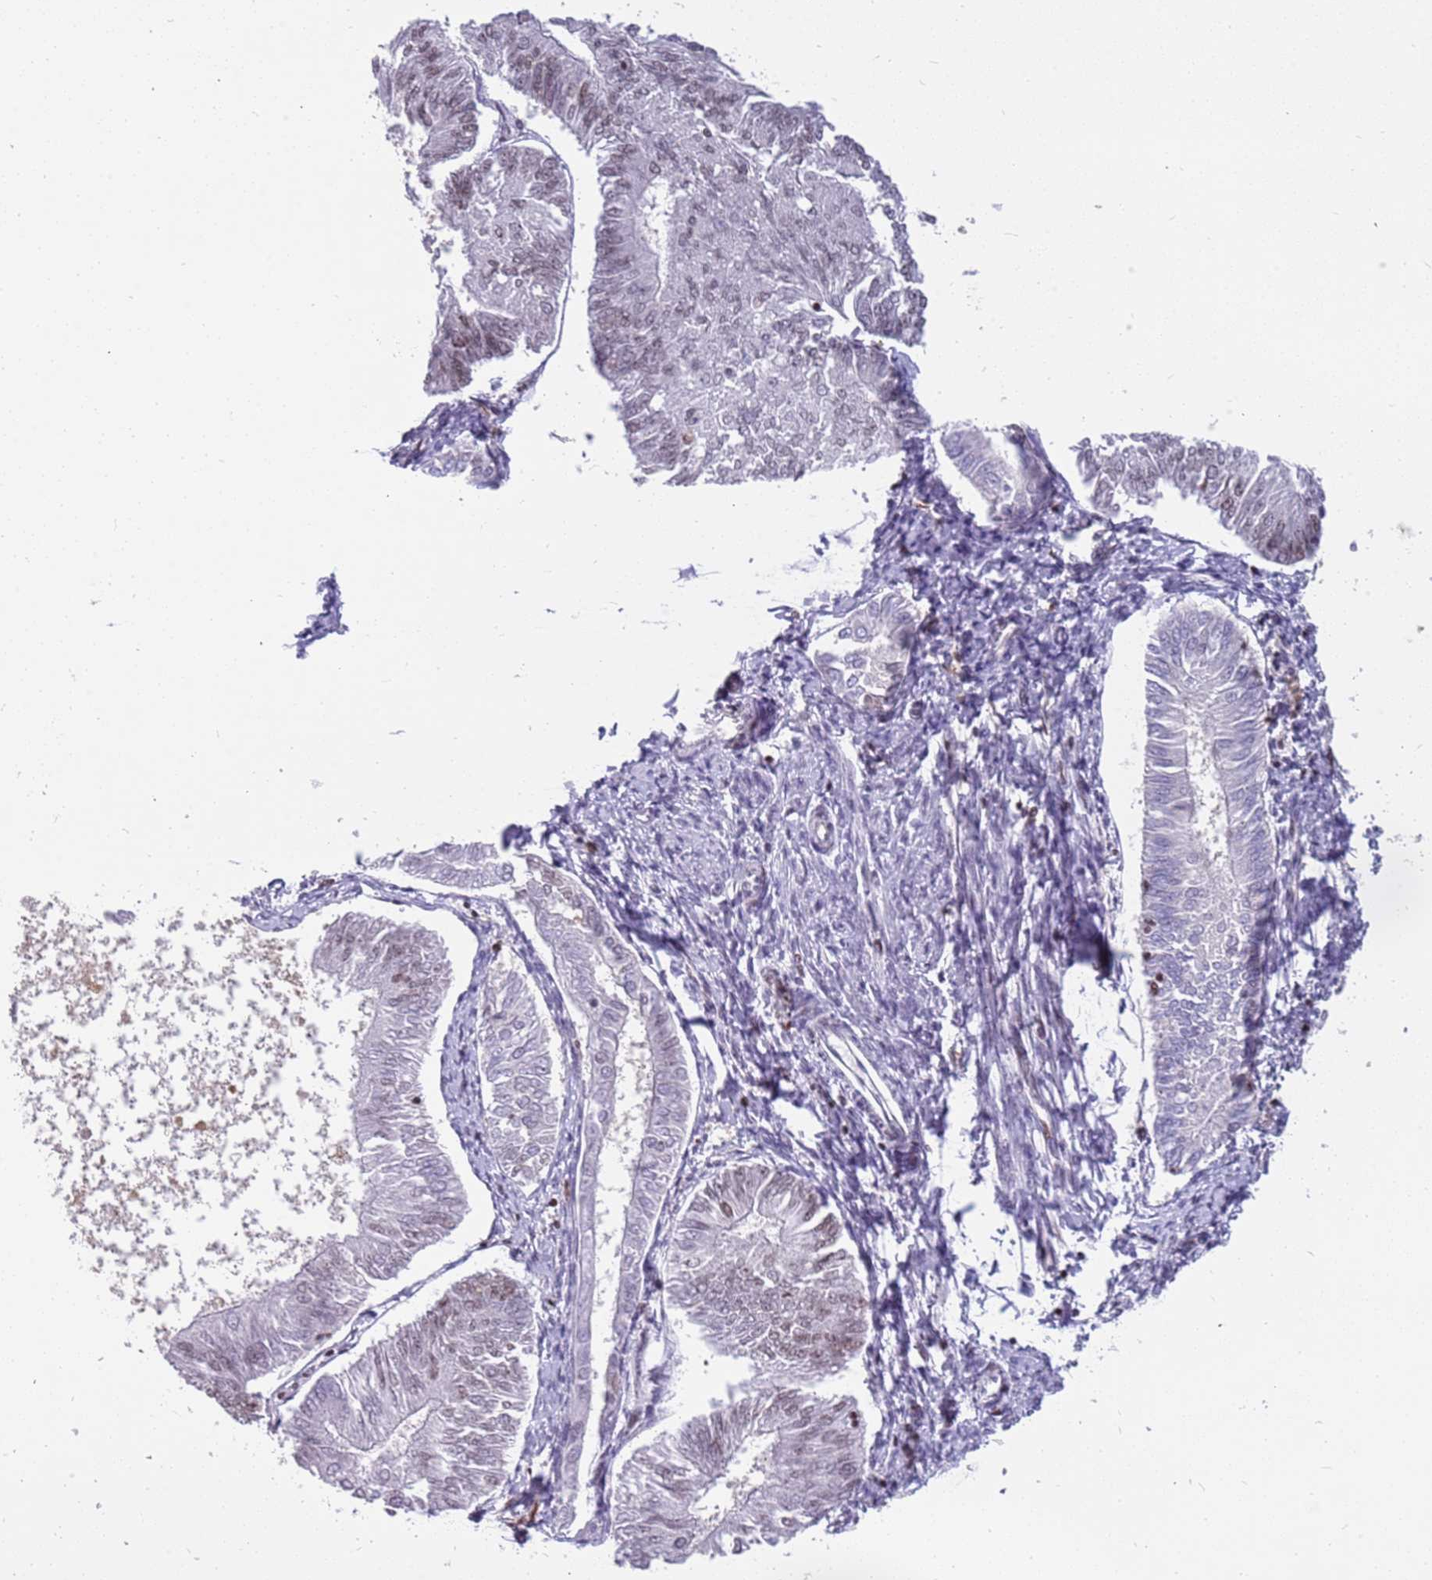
{"staining": {"intensity": "negative", "quantity": "none", "location": "none"}, "tissue": "endometrial cancer", "cell_type": "Tumor cells", "image_type": "cancer", "snomed": [{"axis": "morphology", "description": "Adenocarcinoma, NOS"}, {"axis": "topography", "description": "Endometrium"}], "caption": "This is a histopathology image of immunohistochemistry (IHC) staining of endometrial adenocarcinoma, which shows no expression in tumor cells.", "gene": "ARHGEF5", "patient": {"sex": "female", "age": 58}}